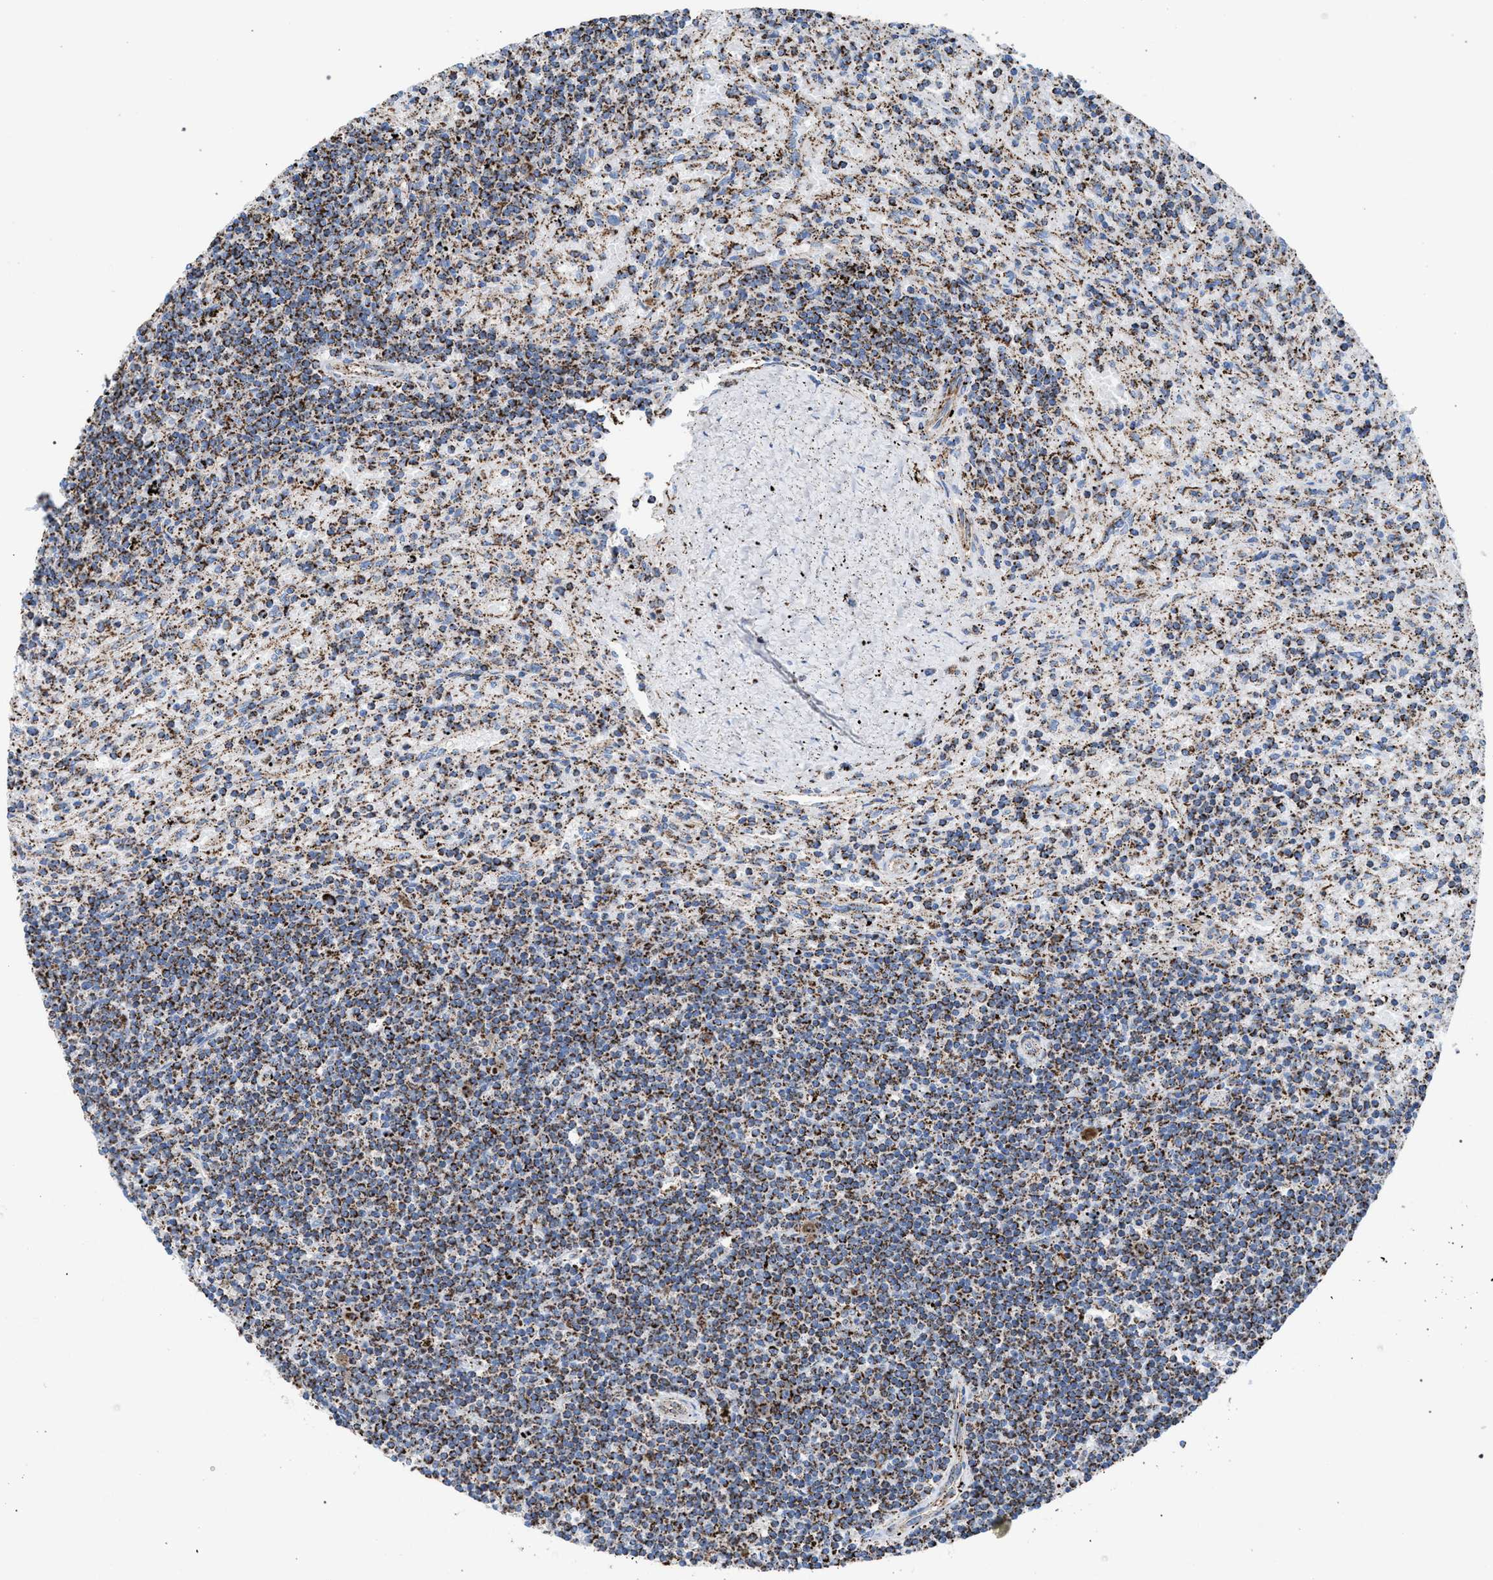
{"staining": {"intensity": "strong", "quantity": ">75%", "location": "cytoplasmic/membranous"}, "tissue": "lymphoma", "cell_type": "Tumor cells", "image_type": "cancer", "snomed": [{"axis": "morphology", "description": "Malignant lymphoma, non-Hodgkin's type, Low grade"}, {"axis": "topography", "description": "Spleen"}], "caption": "IHC (DAB (3,3'-diaminobenzidine)) staining of human lymphoma demonstrates strong cytoplasmic/membranous protein staining in about >75% of tumor cells. Using DAB (brown) and hematoxylin (blue) stains, captured at high magnification using brightfield microscopy.", "gene": "VPS13A", "patient": {"sex": "male", "age": 76}}